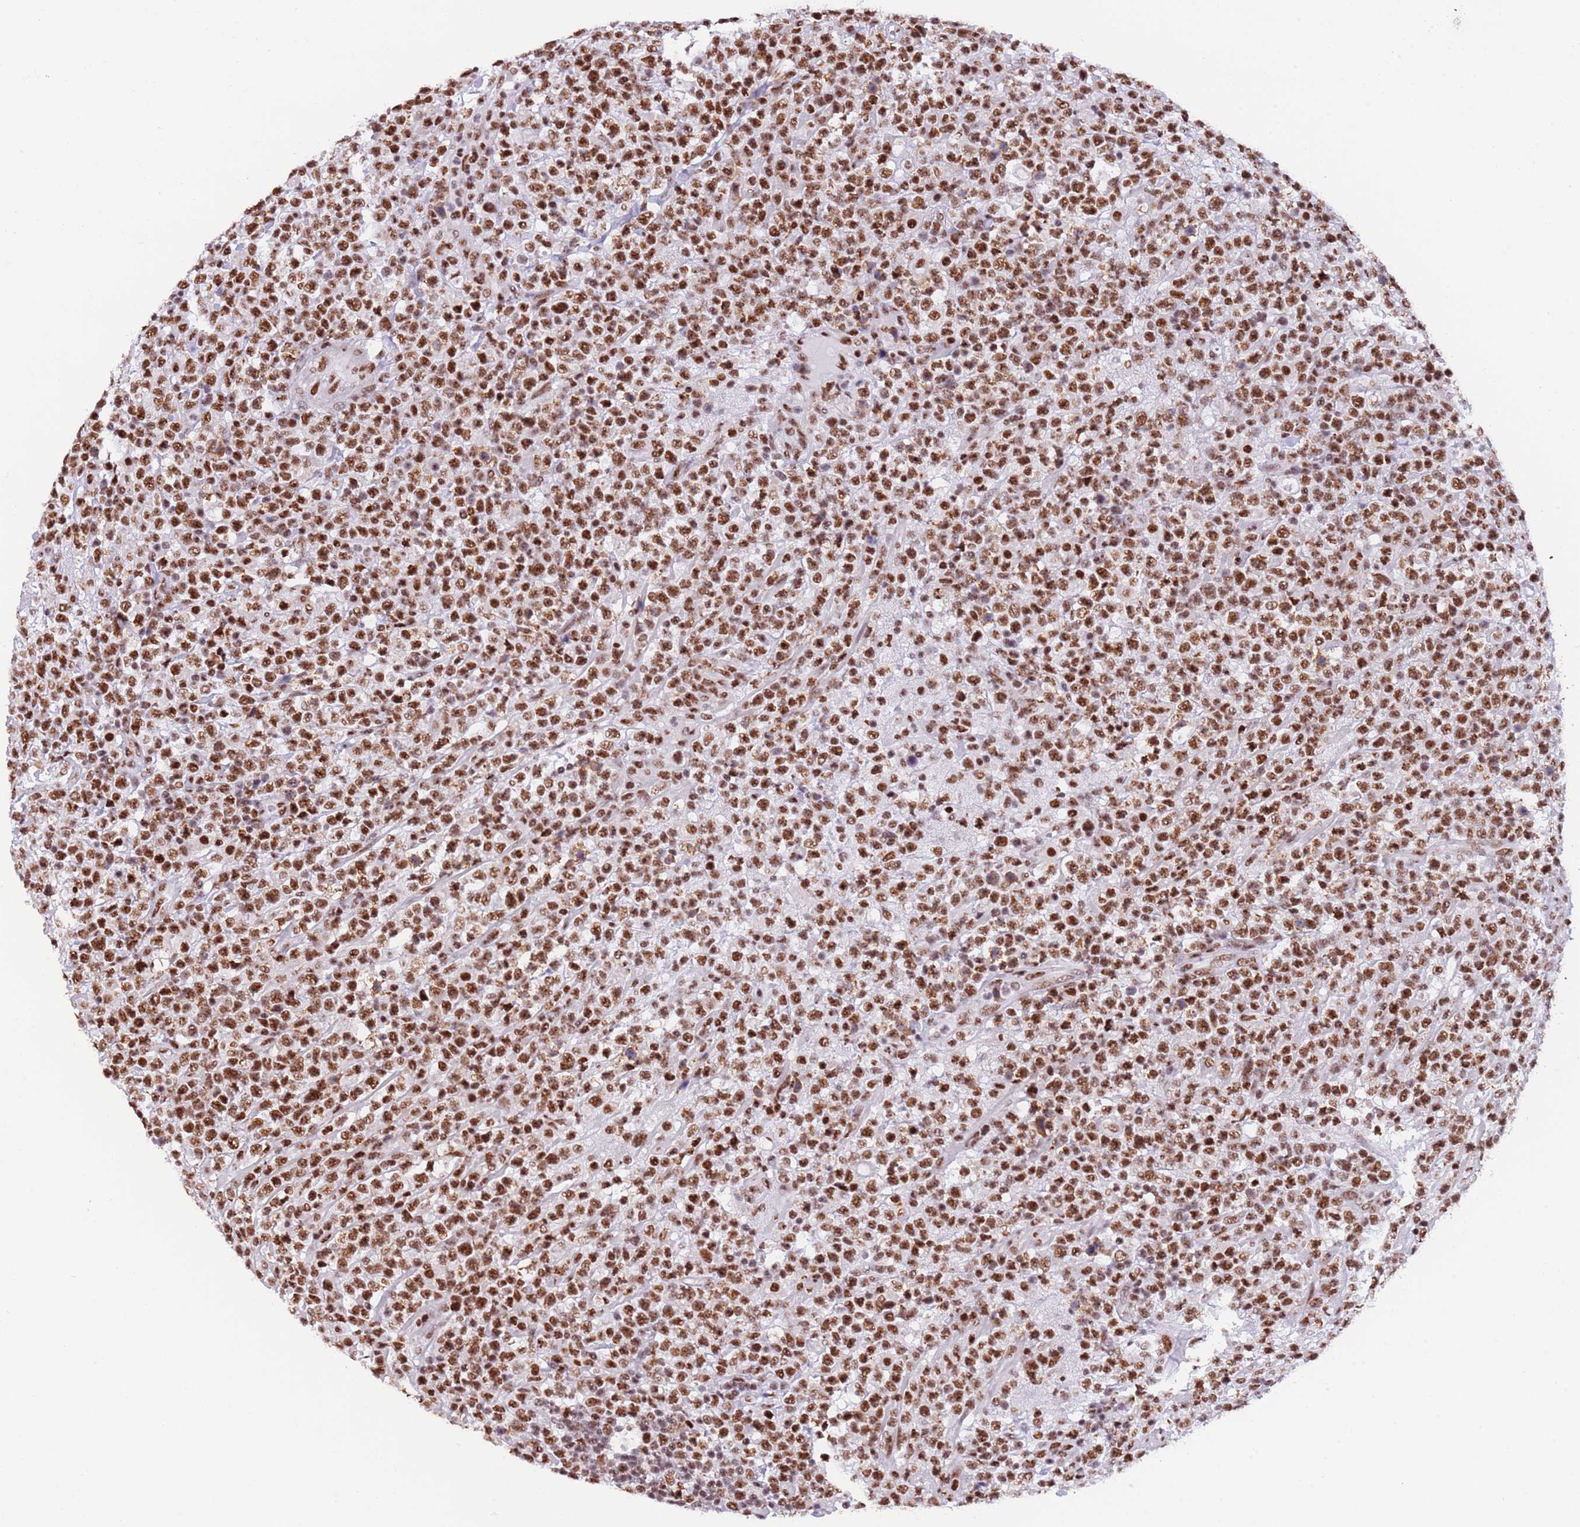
{"staining": {"intensity": "strong", "quantity": ">75%", "location": "nuclear"}, "tissue": "lymphoma", "cell_type": "Tumor cells", "image_type": "cancer", "snomed": [{"axis": "morphology", "description": "Malignant lymphoma, non-Hodgkin's type, High grade"}, {"axis": "topography", "description": "Colon"}], "caption": "The micrograph displays staining of lymphoma, revealing strong nuclear protein positivity (brown color) within tumor cells. (Stains: DAB (3,3'-diaminobenzidine) in brown, nuclei in blue, Microscopy: brightfield microscopy at high magnification).", "gene": "SF3A2", "patient": {"sex": "female", "age": 53}}